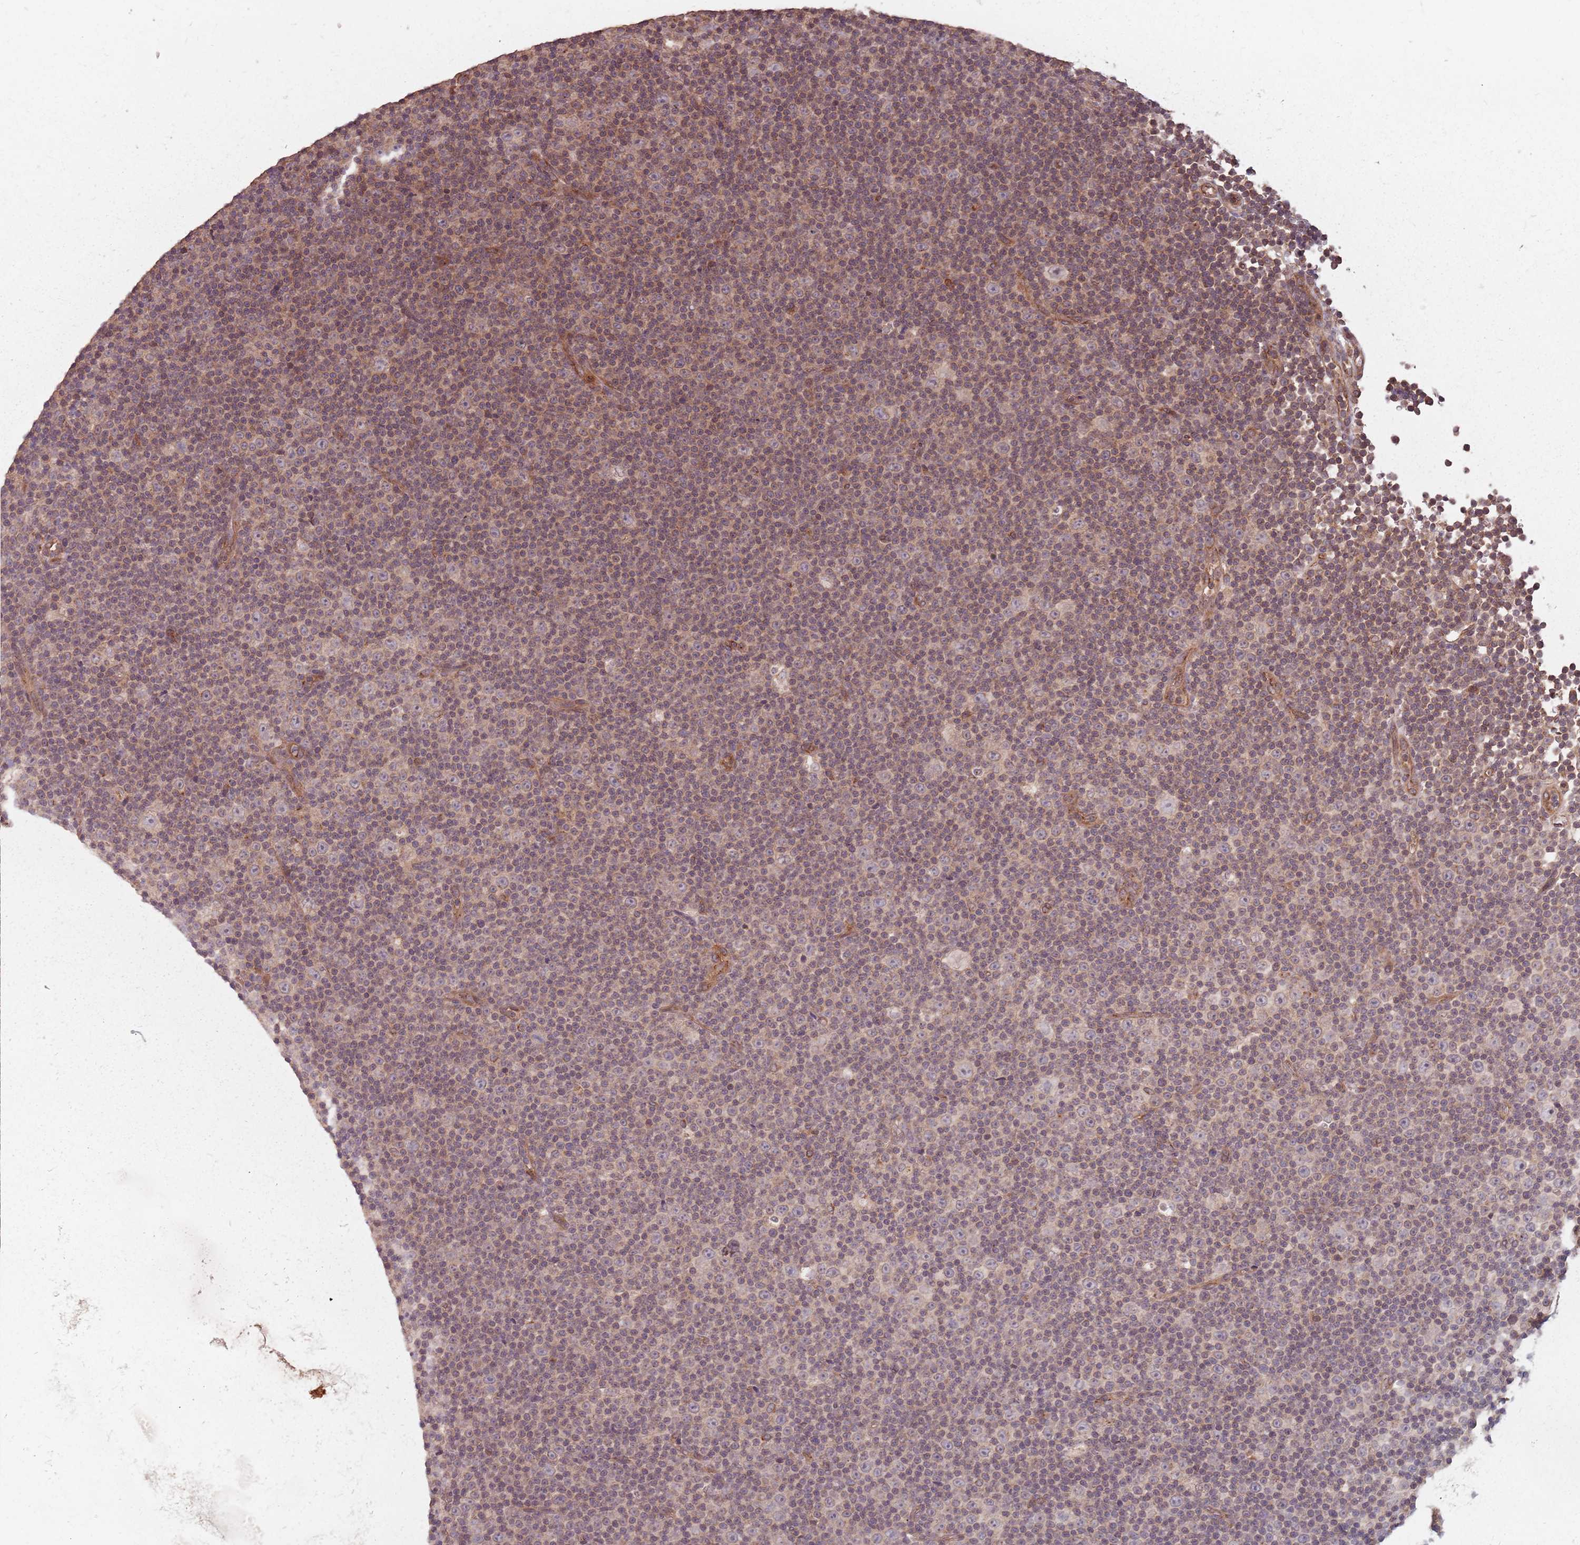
{"staining": {"intensity": "weak", "quantity": ">75%", "location": "cytoplasmic/membranous"}, "tissue": "lymphoma", "cell_type": "Tumor cells", "image_type": "cancer", "snomed": [{"axis": "morphology", "description": "Malignant lymphoma, non-Hodgkin's type, Low grade"}, {"axis": "topography", "description": "Lymph node"}], "caption": "Human lymphoma stained with a protein marker exhibits weak staining in tumor cells.", "gene": "C3orf14", "patient": {"sex": "female", "age": 67}}